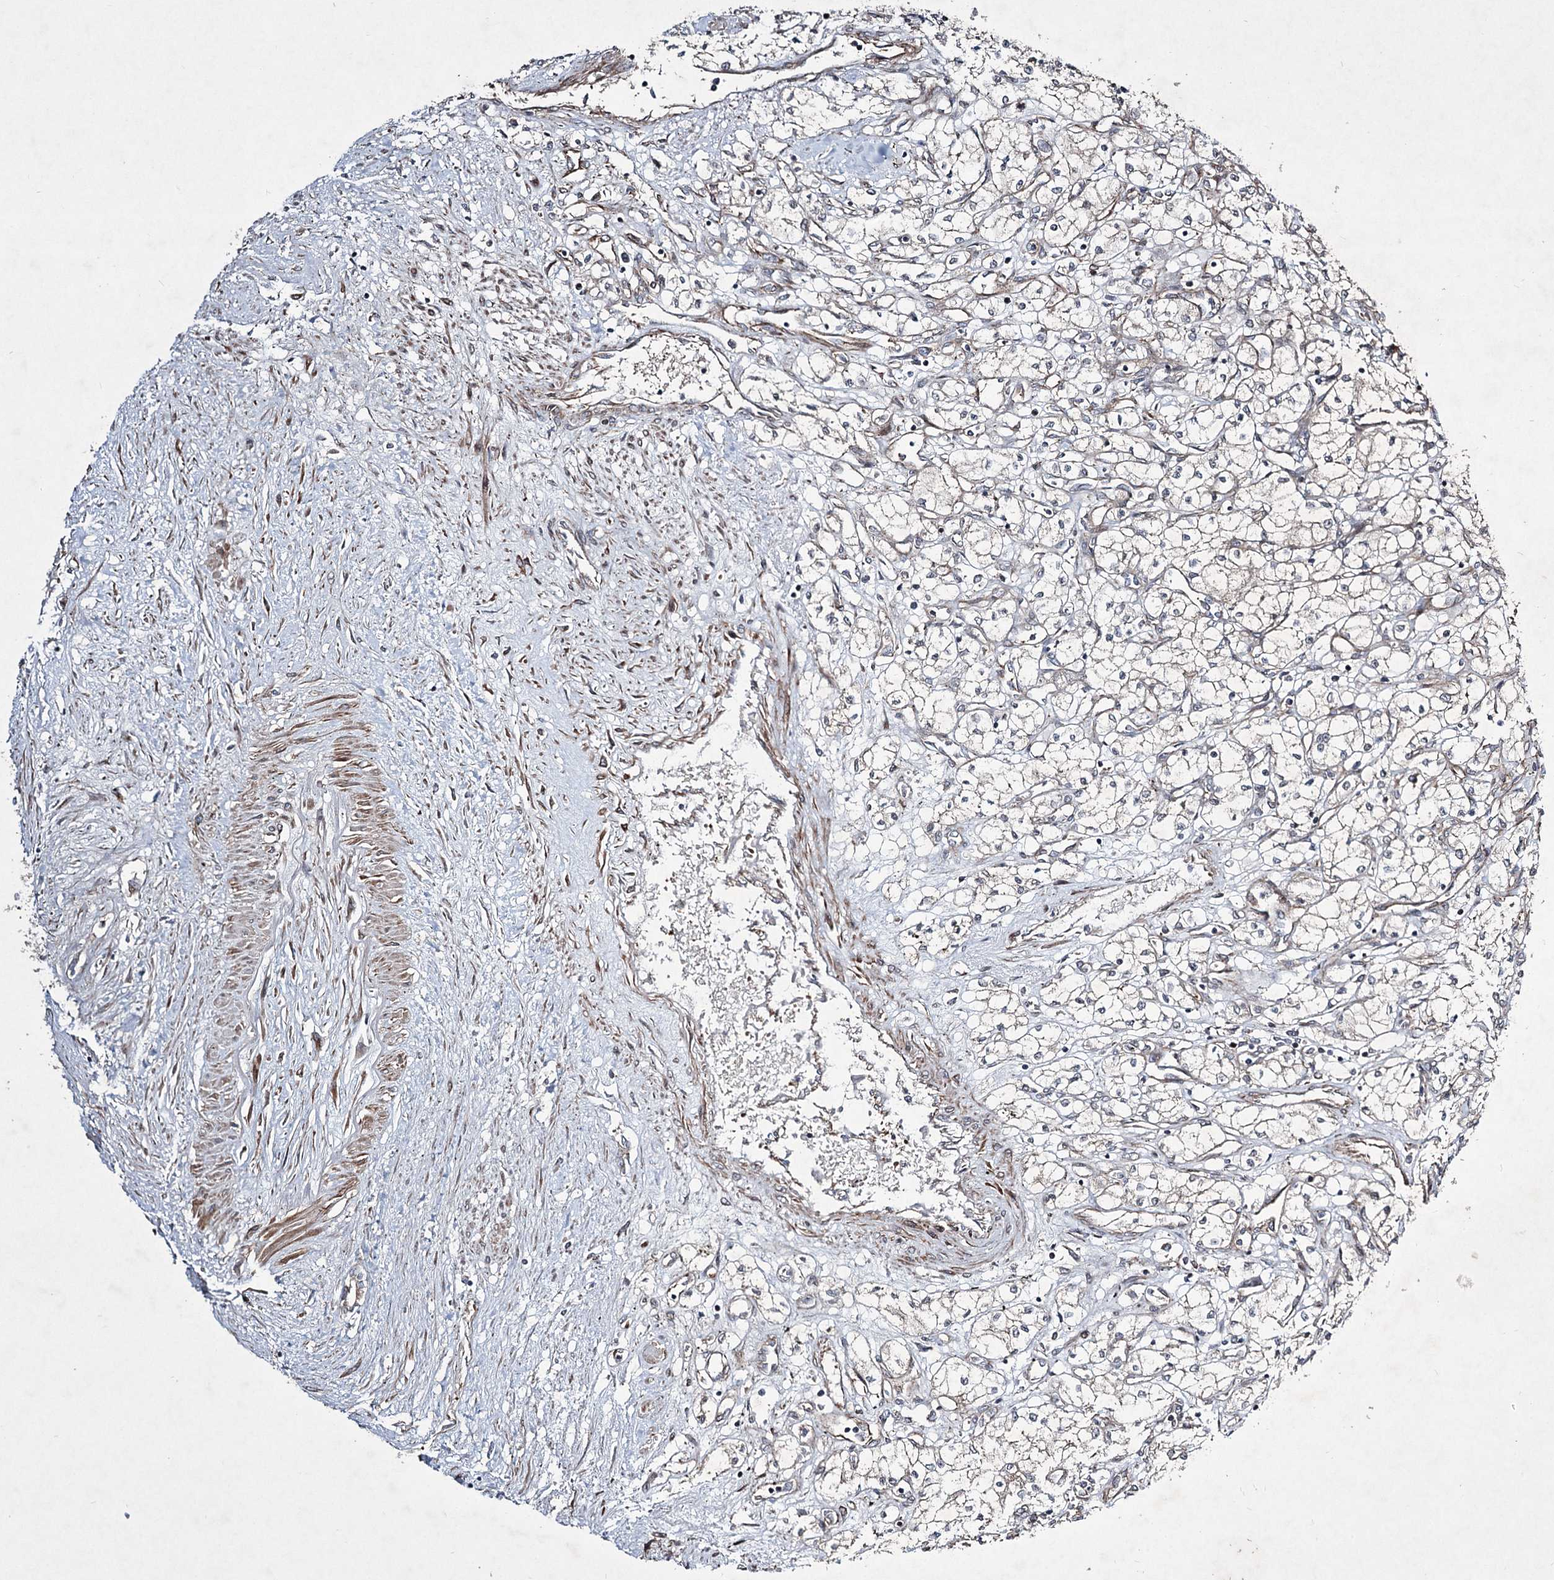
{"staining": {"intensity": "negative", "quantity": "none", "location": "none"}, "tissue": "renal cancer", "cell_type": "Tumor cells", "image_type": "cancer", "snomed": [{"axis": "morphology", "description": "Adenocarcinoma, NOS"}, {"axis": "topography", "description": "Kidney"}], "caption": "A high-resolution histopathology image shows immunohistochemistry staining of renal adenocarcinoma, which displays no significant expression in tumor cells.", "gene": "SERINC5", "patient": {"sex": "male", "age": 59}}